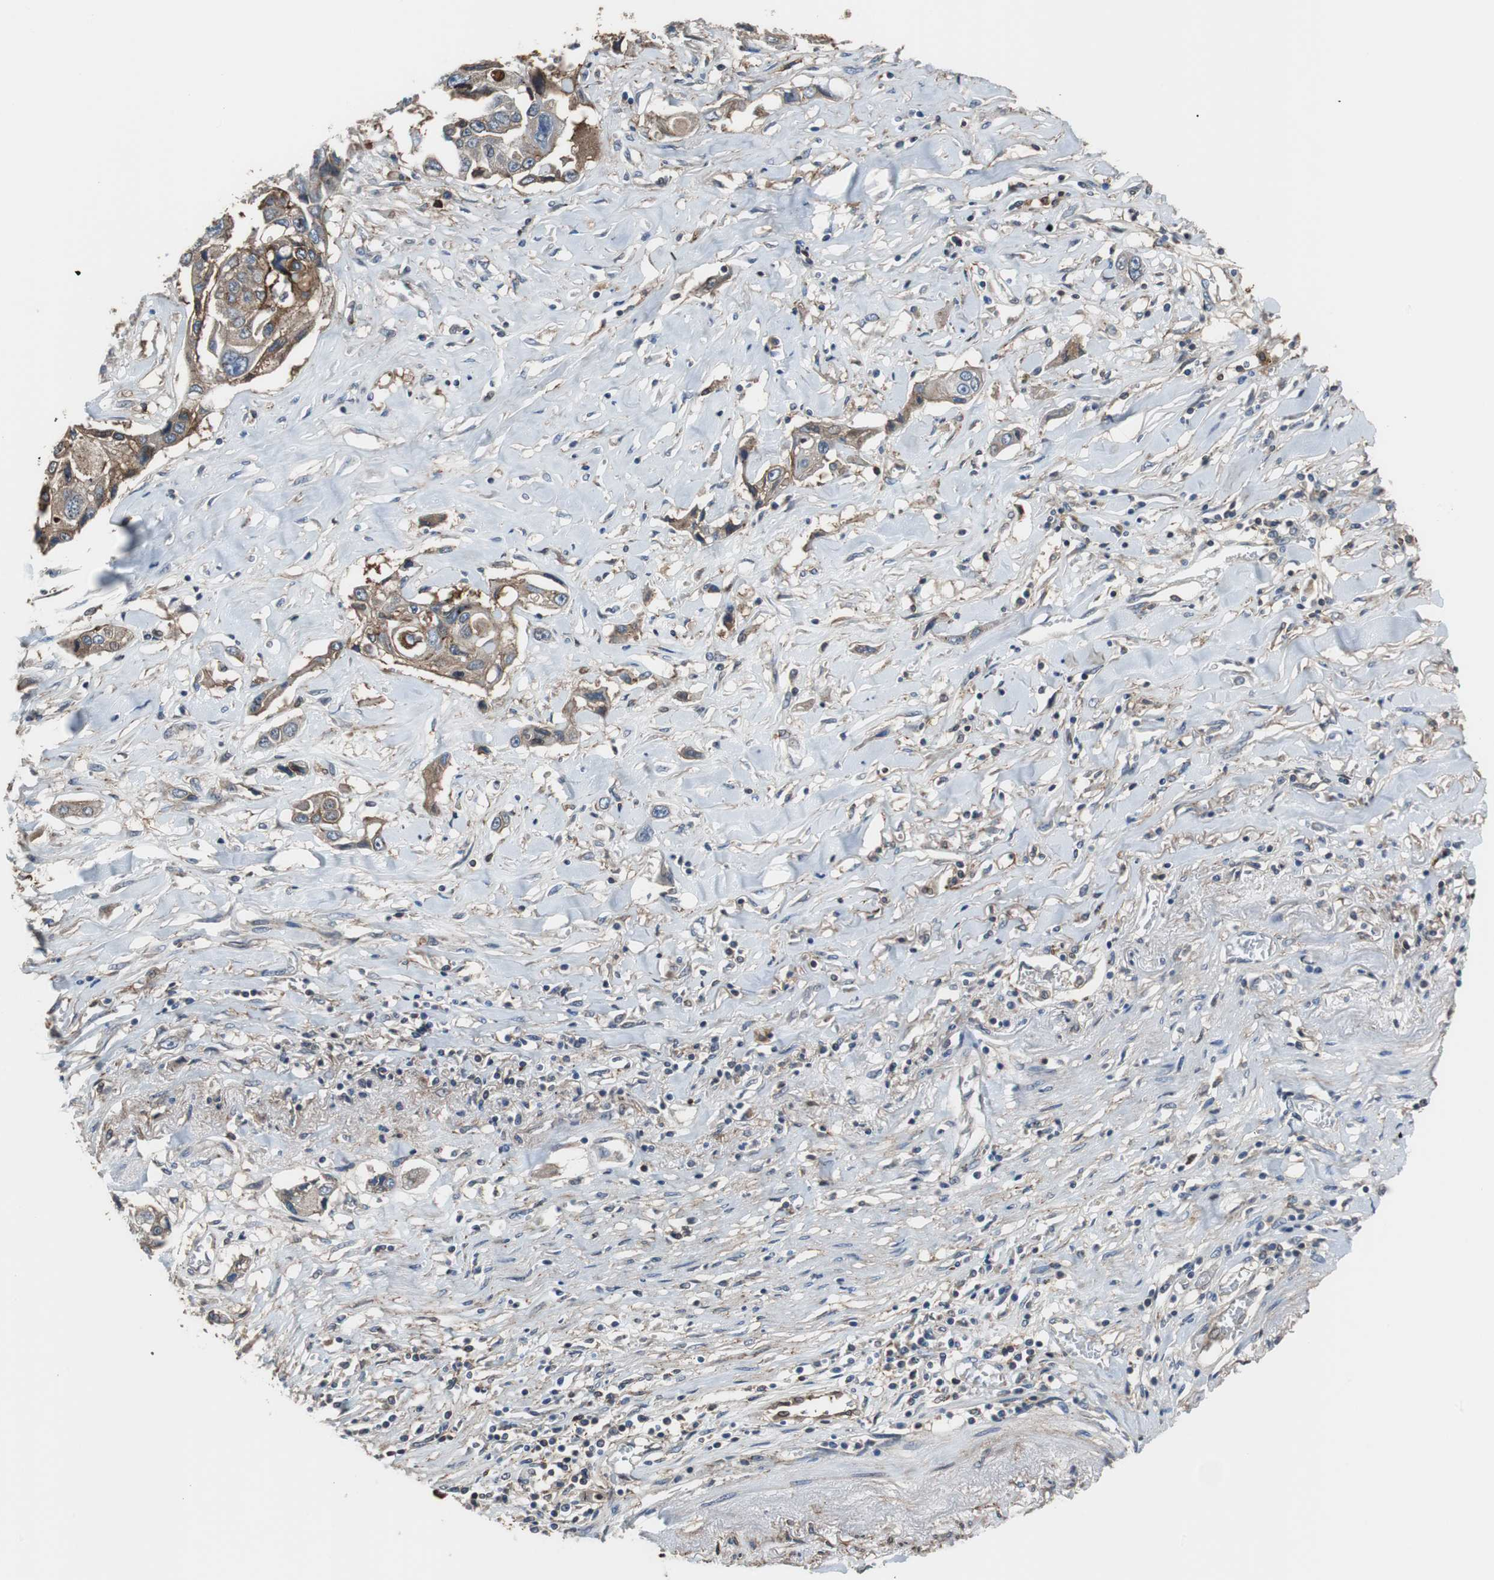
{"staining": {"intensity": "moderate", "quantity": ">75%", "location": "cytoplasmic/membranous"}, "tissue": "lung cancer", "cell_type": "Tumor cells", "image_type": "cancer", "snomed": [{"axis": "morphology", "description": "Squamous cell carcinoma, NOS"}, {"axis": "topography", "description": "Lung"}], "caption": "Immunohistochemistry (DAB (3,3'-diaminobenzidine)) staining of human lung cancer (squamous cell carcinoma) displays moderate cytoplasmic/membranous protein expression in about >75% of tumor cells.", "gene": "ANXA4", "patient": {"sex": "male", "age": 71}}